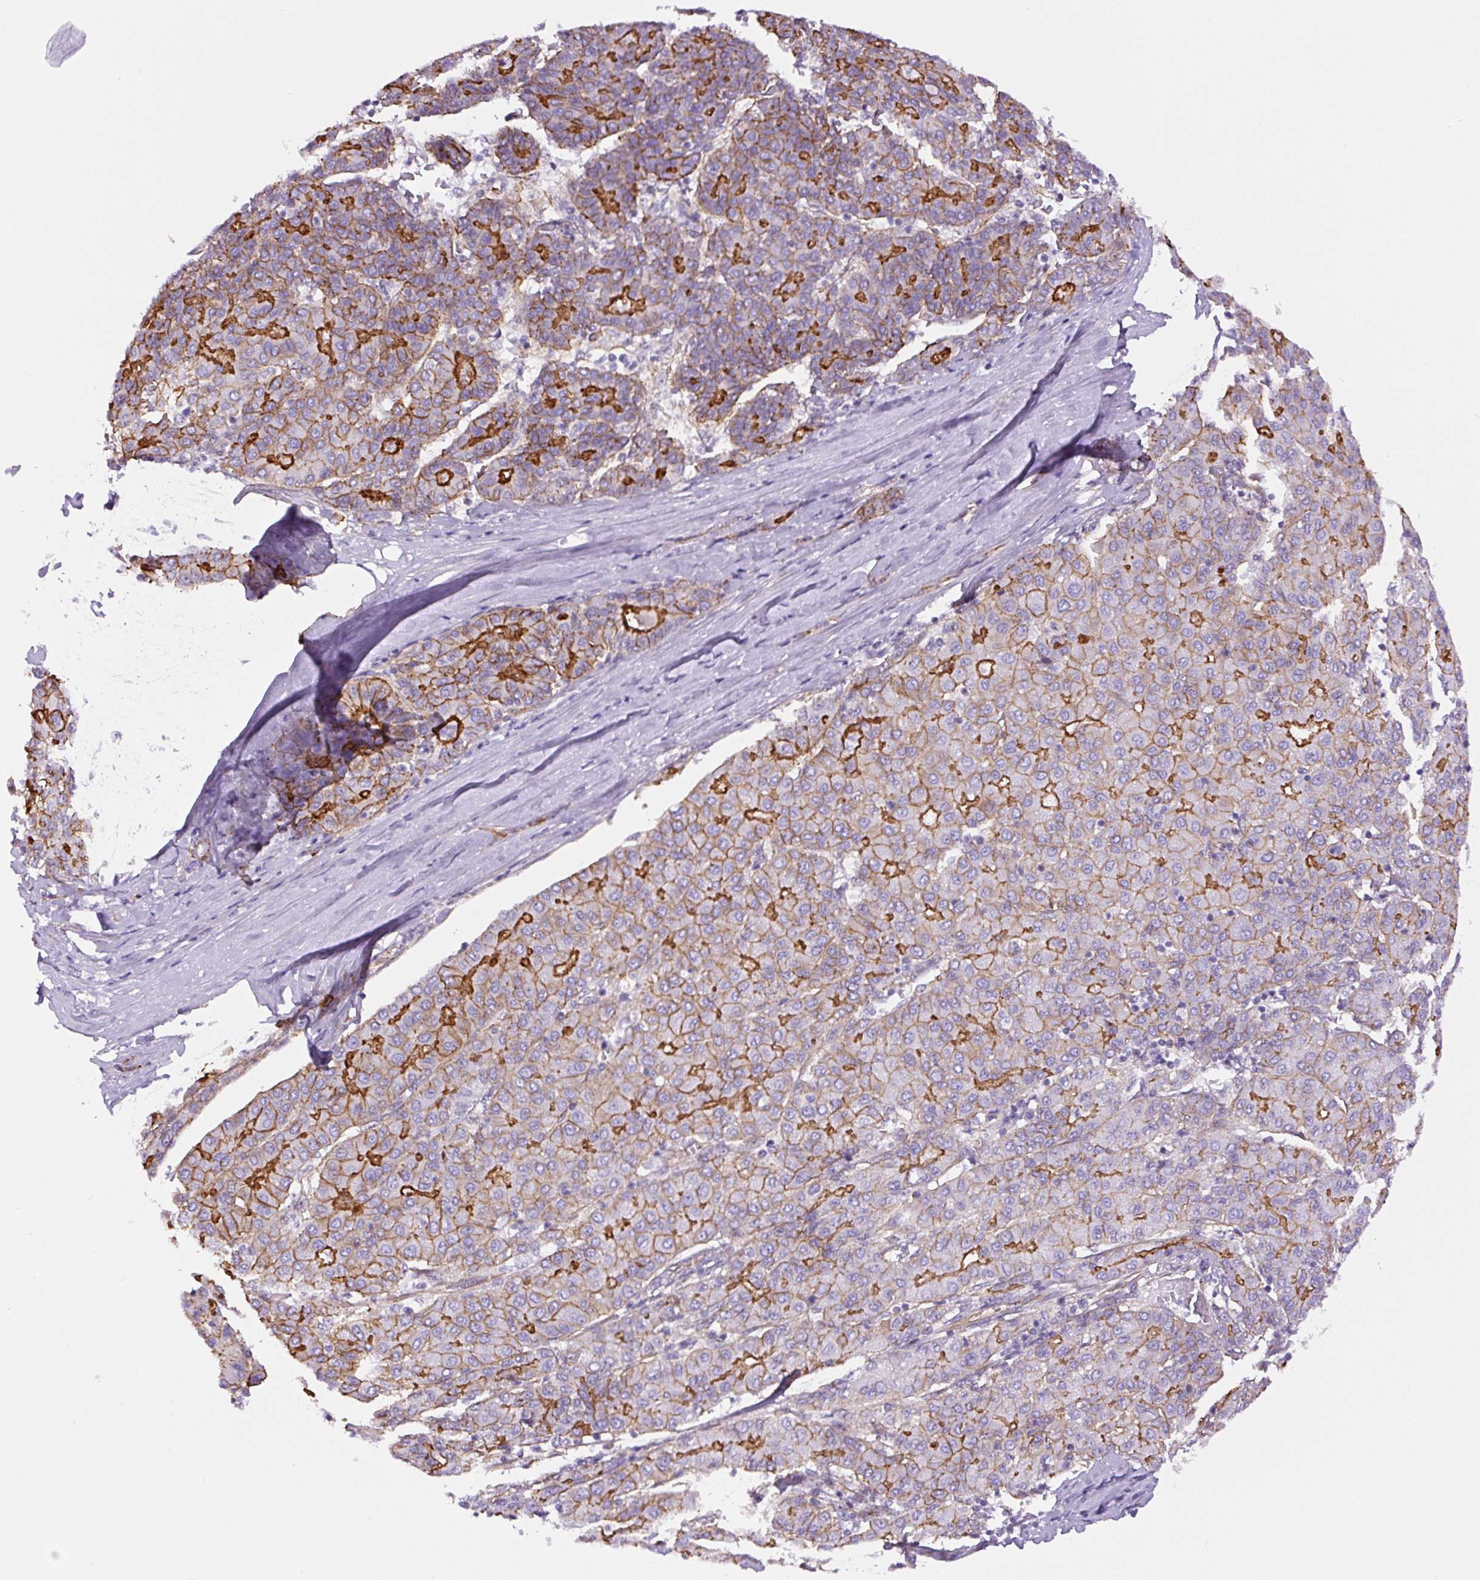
{"staining": {"intensity": "strong", "quantity": "25%-75%", "location": "cytoplasmic/membranous"}, "tissue": "liver cancer", "cell_type": "Tumor cells", "image_type": "cancer", "snomed": [{"axis": "morphology", "description": "Carcinoma, Hepatocellular, NOS"}, {"axis": "topography", "description": "Liver"}], "caption": "Immunohistochemical staining of human hepatocellular carcinoma (liver) demonstrates high levels of strong cytoplasmic/membranous expression in about 25%-75% of tumor cells. The protein of interest is stained brown, and the nuclei are stained in blue (DAB (3,3'-diaminobenzidine) IHC with brightfield microscopy, high magnification).", "gene": "MYO5C", "patient": {"sex": "male", "age": 65}}